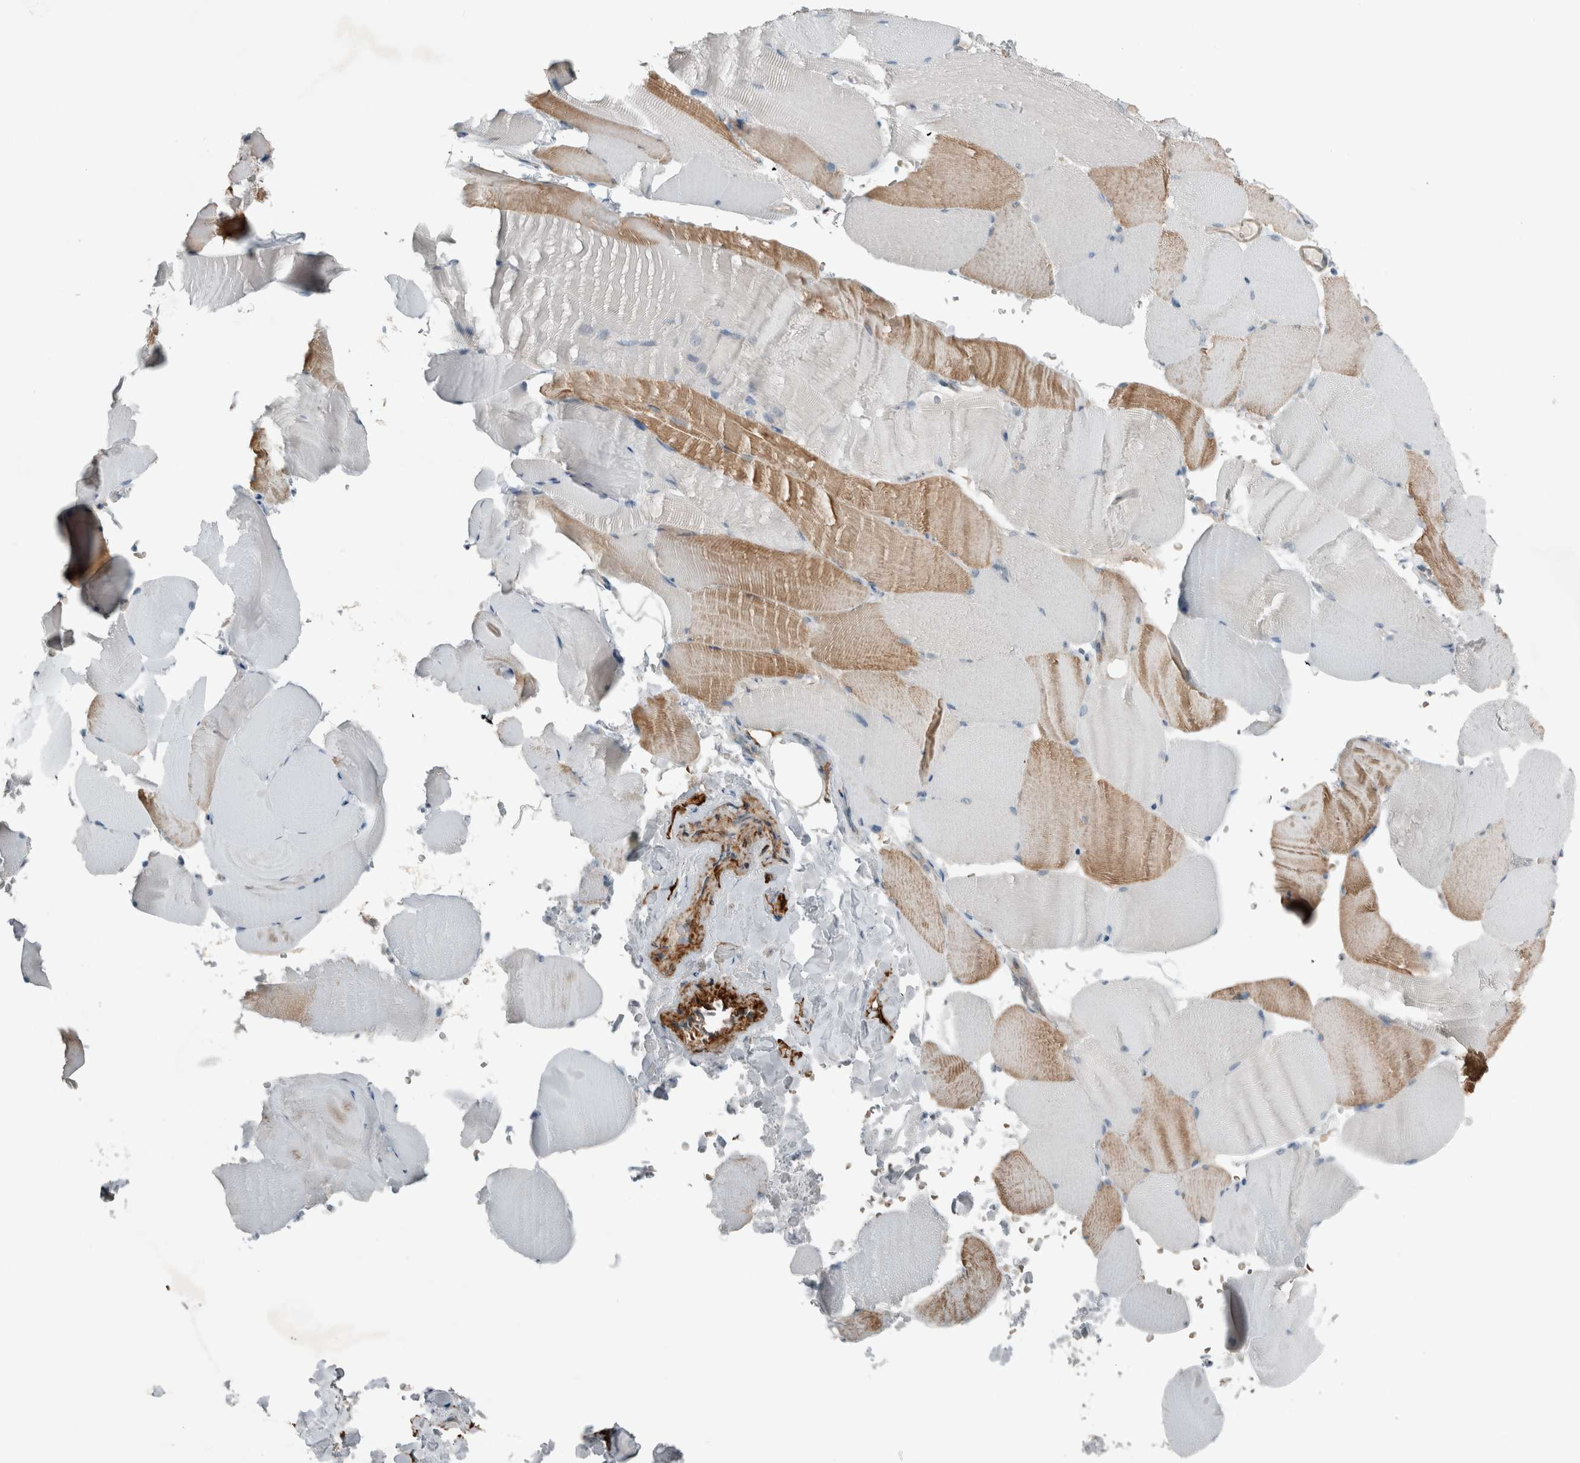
{"staining": {"intensity": "moderate", "quantity": "<25%", "location": "cytoplasmic/membranous"}, "tissue": "skeletal muscle", "cell_type": "Myocytes", "image_type": "normal", "snomed": [{"axis": "morphology", "description": "Normal tissue, NOS"}, {"axis": "topography", "description": "Skeletal muscle"}, {"axis": "topography", "description": "Parathyroid gland"}], "caption": "Brown immunohistochemical staining in normal skeletal muscle demonstrates moderate cytoplasmic/membranous positivity in about <25% of myocytes.", "gene": "JADE2", "patient": {"sex": "female", "age": 37}}